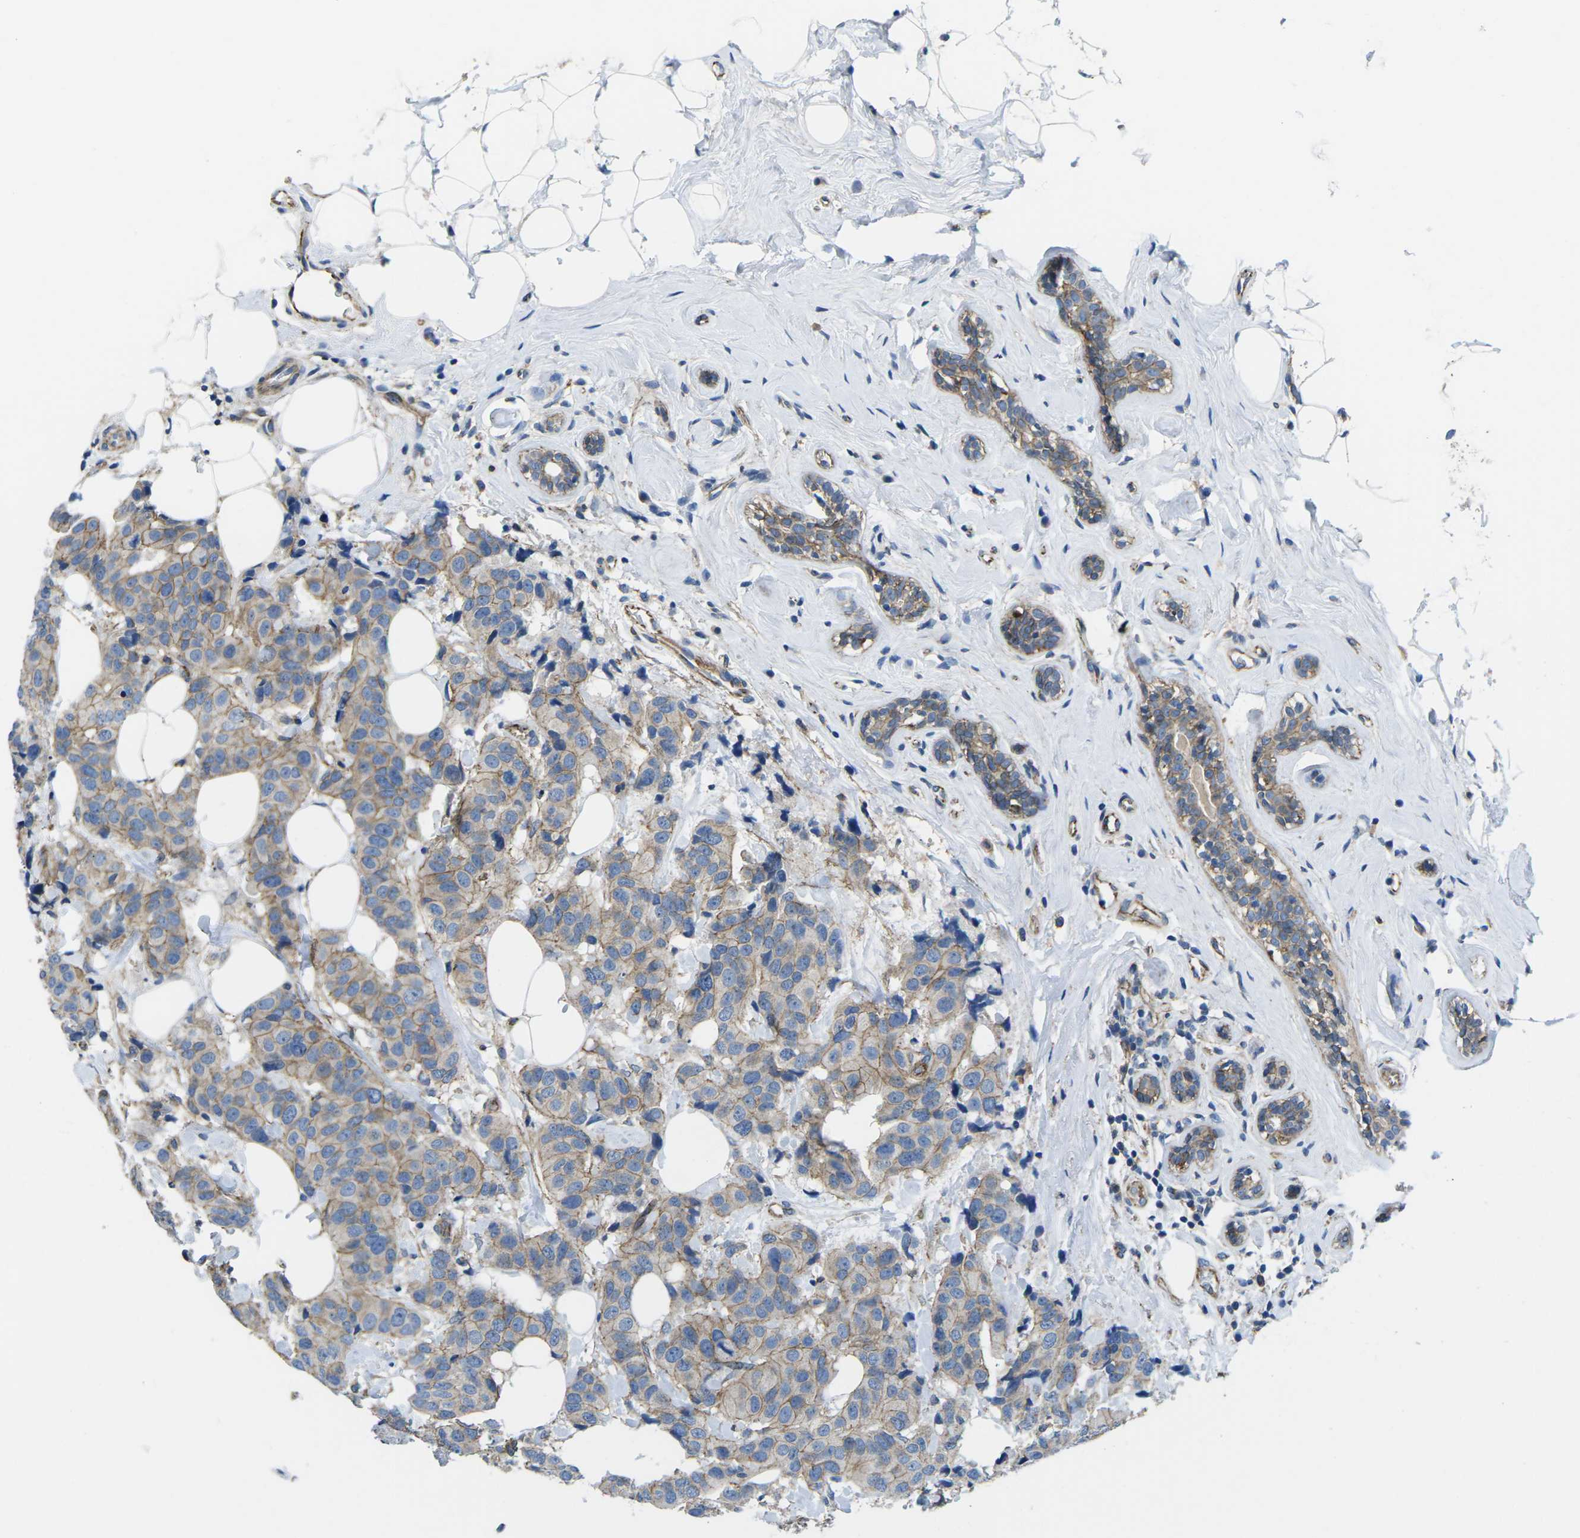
{"staining": {"intensity": "weak", "quantity": ">75%", "location": "cytoplasmic/membranous"}, "tissue": "breast cancer", "cell_type": "Tumor cells", "image_type": "cancer", "snomed": [{"axis": "morphology", "description": "Normal tissue, NOS"}, {"axis": "morphology", "description": "Duct carcinoma"}, {"axis": "topography", "description": "Breast"}], "caption": "There is low levels of weak cytoplasmic/membranous expression in tumor cells of breast cancer (intraductal carcinoma), as demonstrated by immunohistochemical staining (brown color).", "gene": "CTNND1", "patient": {"sex": "female", "age": 39}}